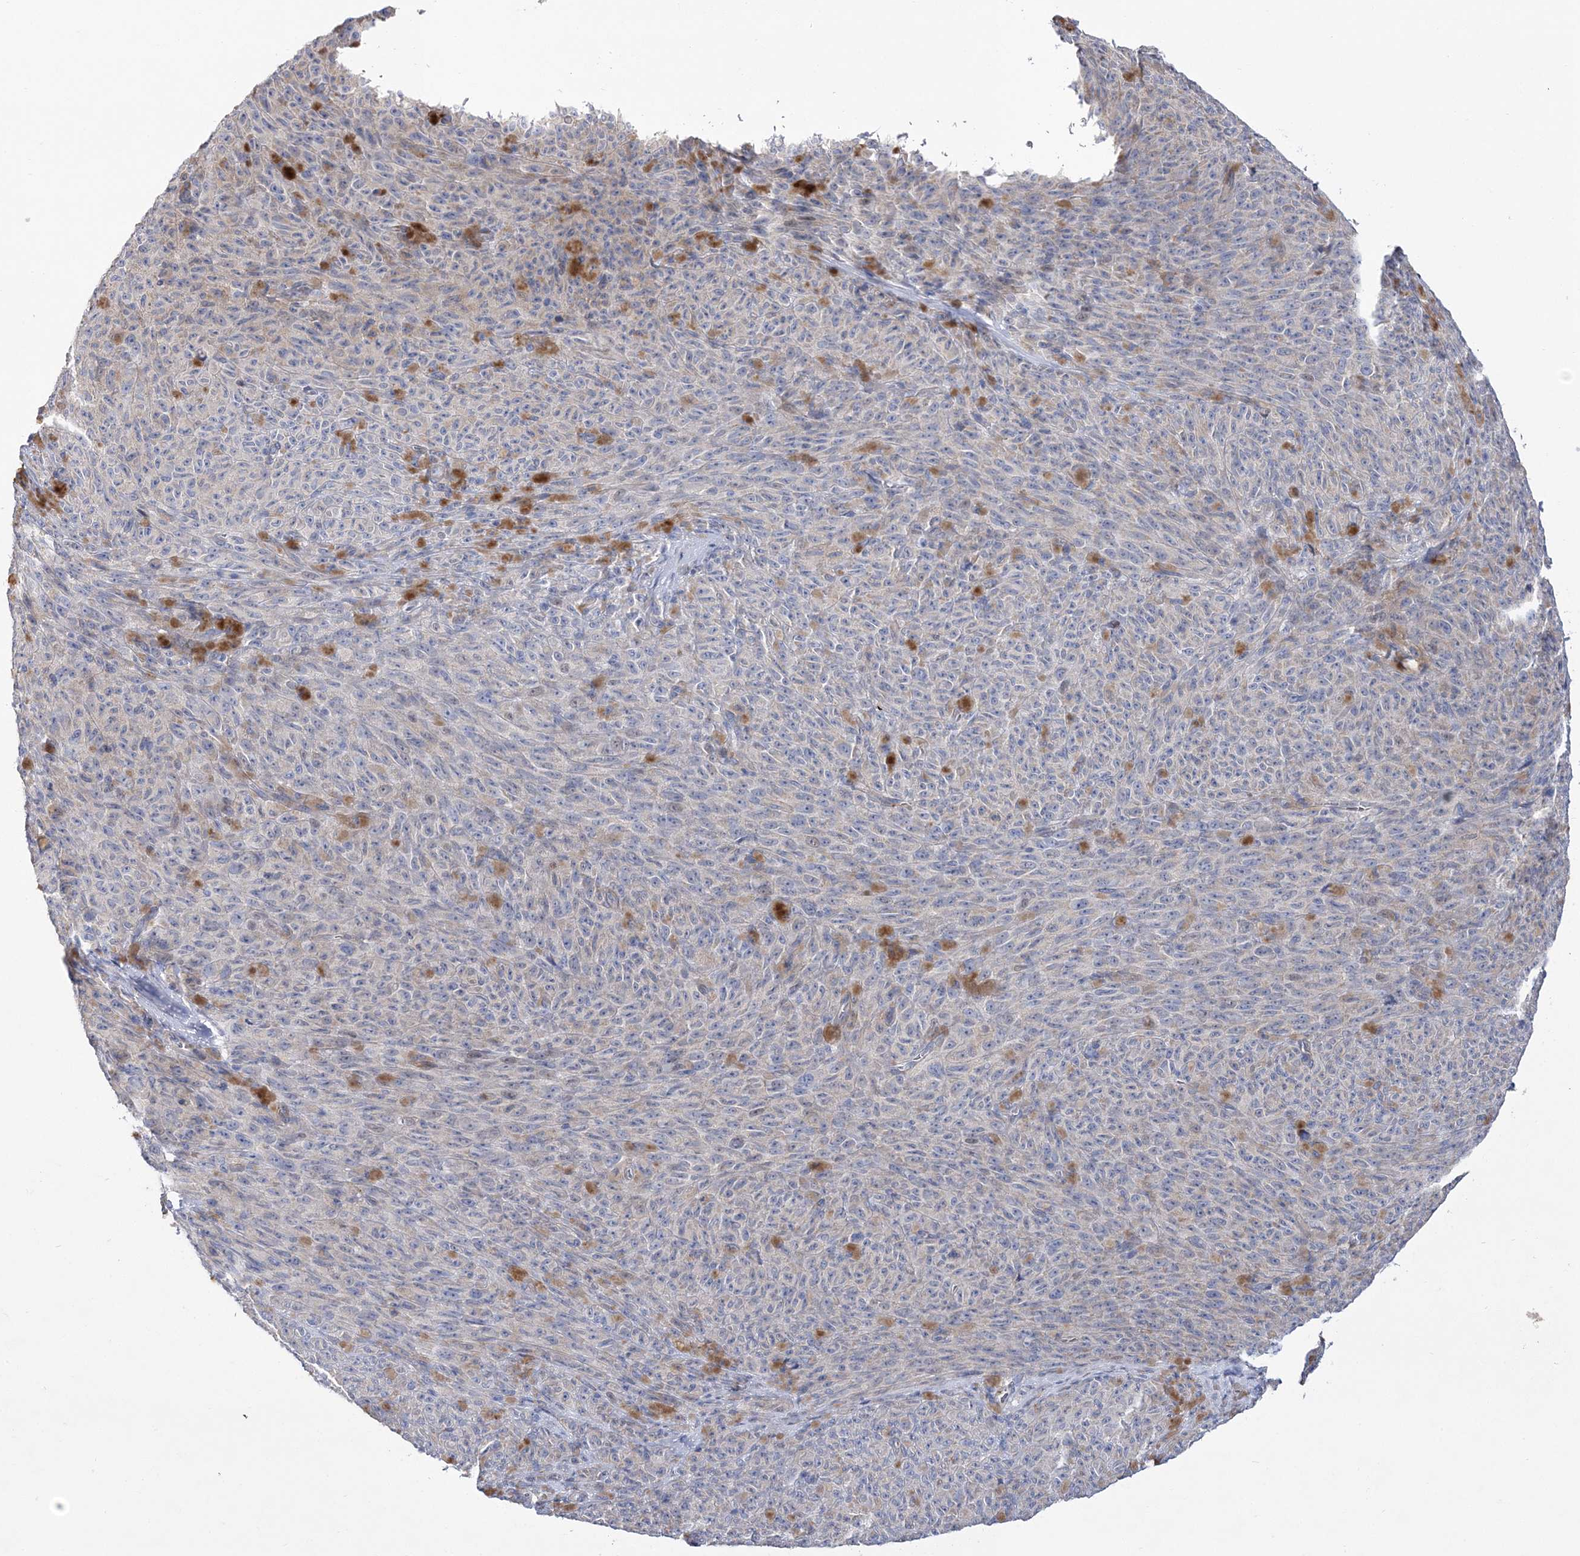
{"staining": {"intensity": "negative", "quantity": "none", "location": "none"}, "tissue": "melanoma", "cell_type": "Tumor cells", "image_type": "cancer", "snomed": [{"axis": "morphology", "description": "Malignant melanoma, NOS"}, {"axis": "topography", "description": "Skin"}], "caption": "The IHC photomicrograph has no significant staining in tumor cells of melanoma tissue.", "gene": "ANO1", "patient": {"sex": "female", "age": 82}}